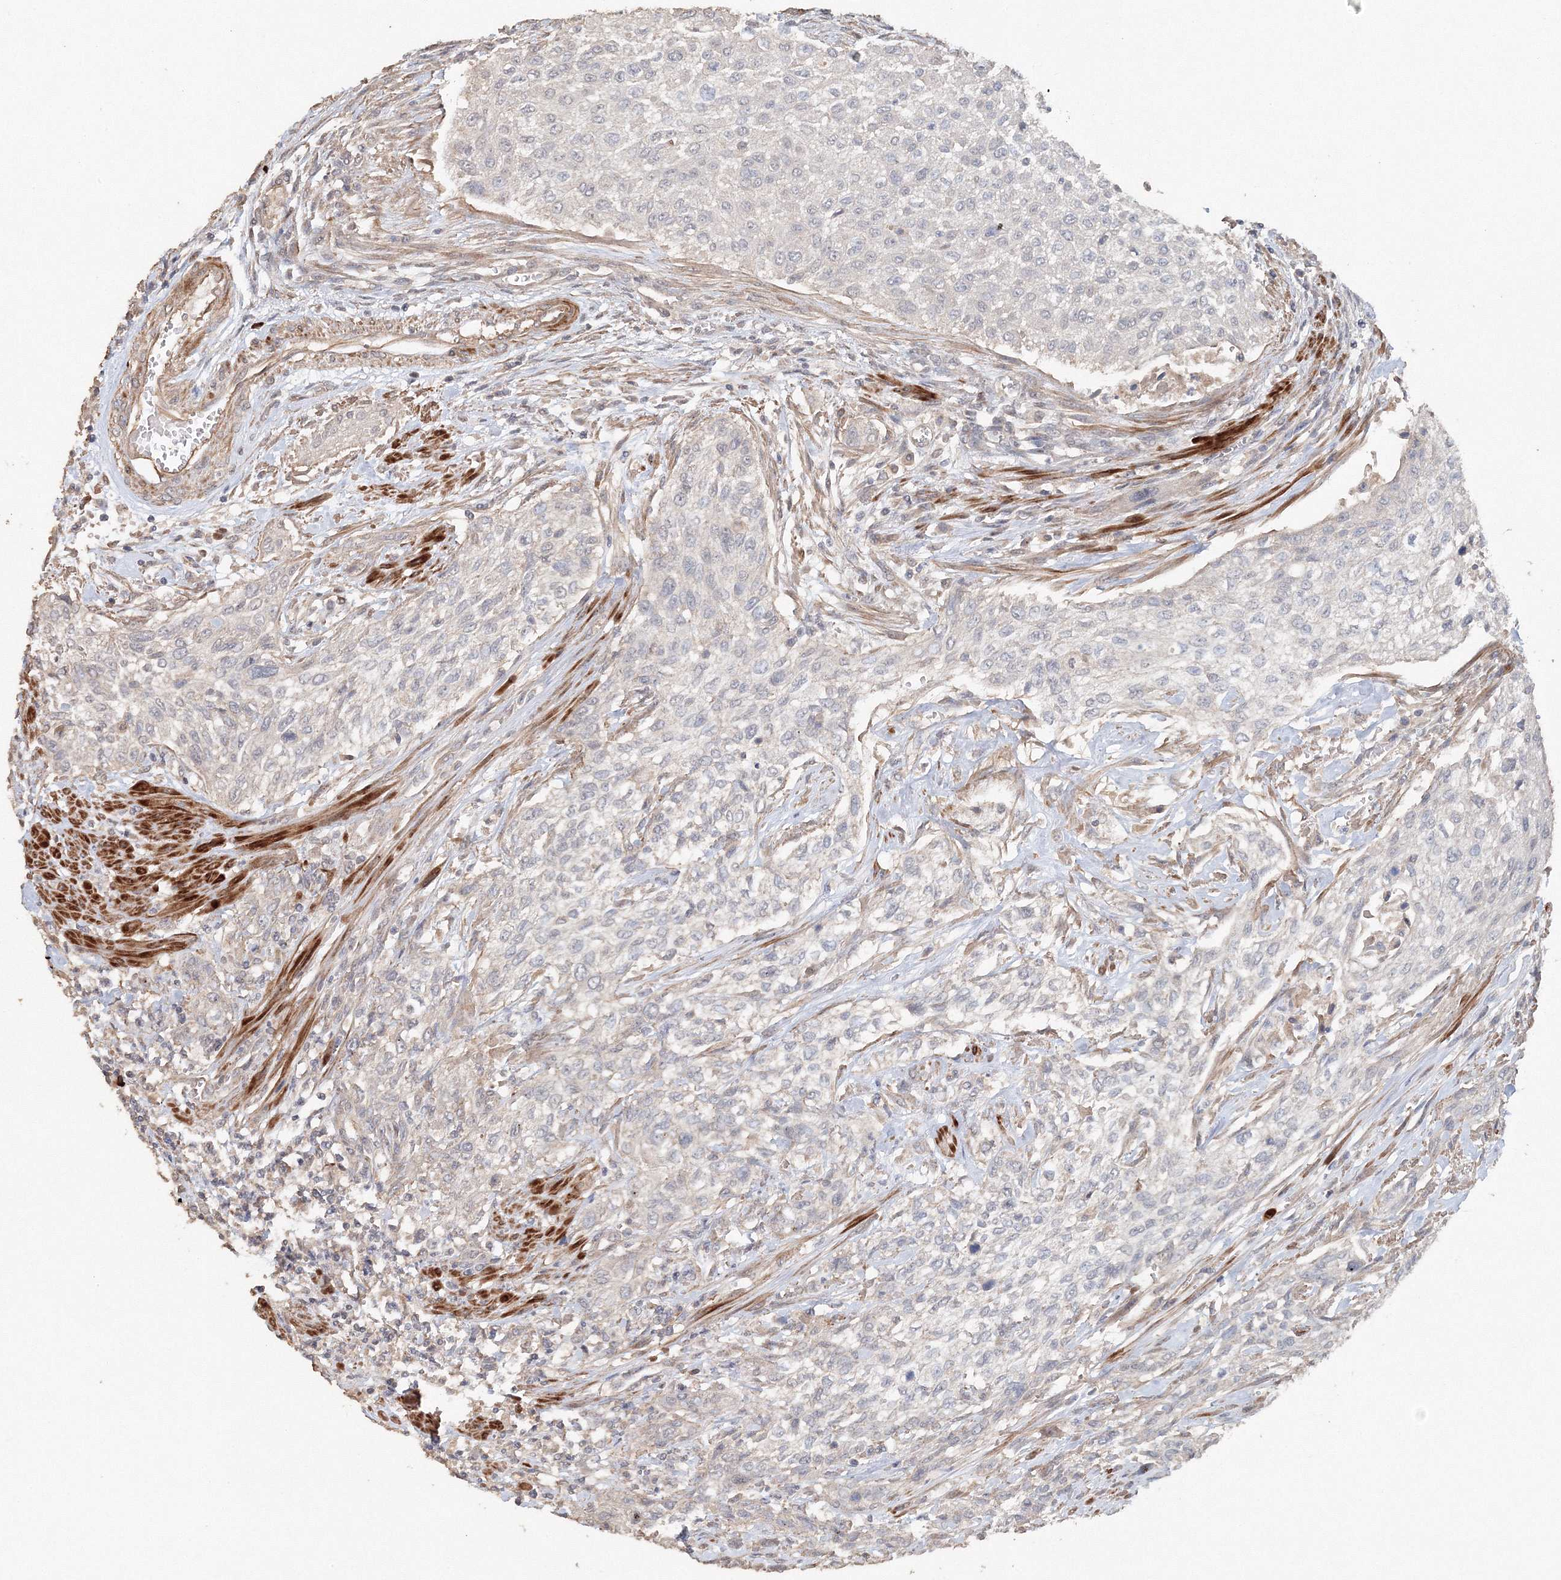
{"staining": {"intensity": "negative", "quantity": "none", "location": "none"}, "tissue": "urothelial cancer", "cell_type": "Tumor cells", "image_type": "cancer", "snomed": [{"axis": "morphology", "description": "Urothelial carcinoma, High grade"}, {"axis": "topography", "description": "Urinary bladder"}], "caption": "Tumor cells show no significant positivity in high-grade urothelial carcinoma.", "gene": "NALF2", "patient": {"sex": "male", "age": 35}}